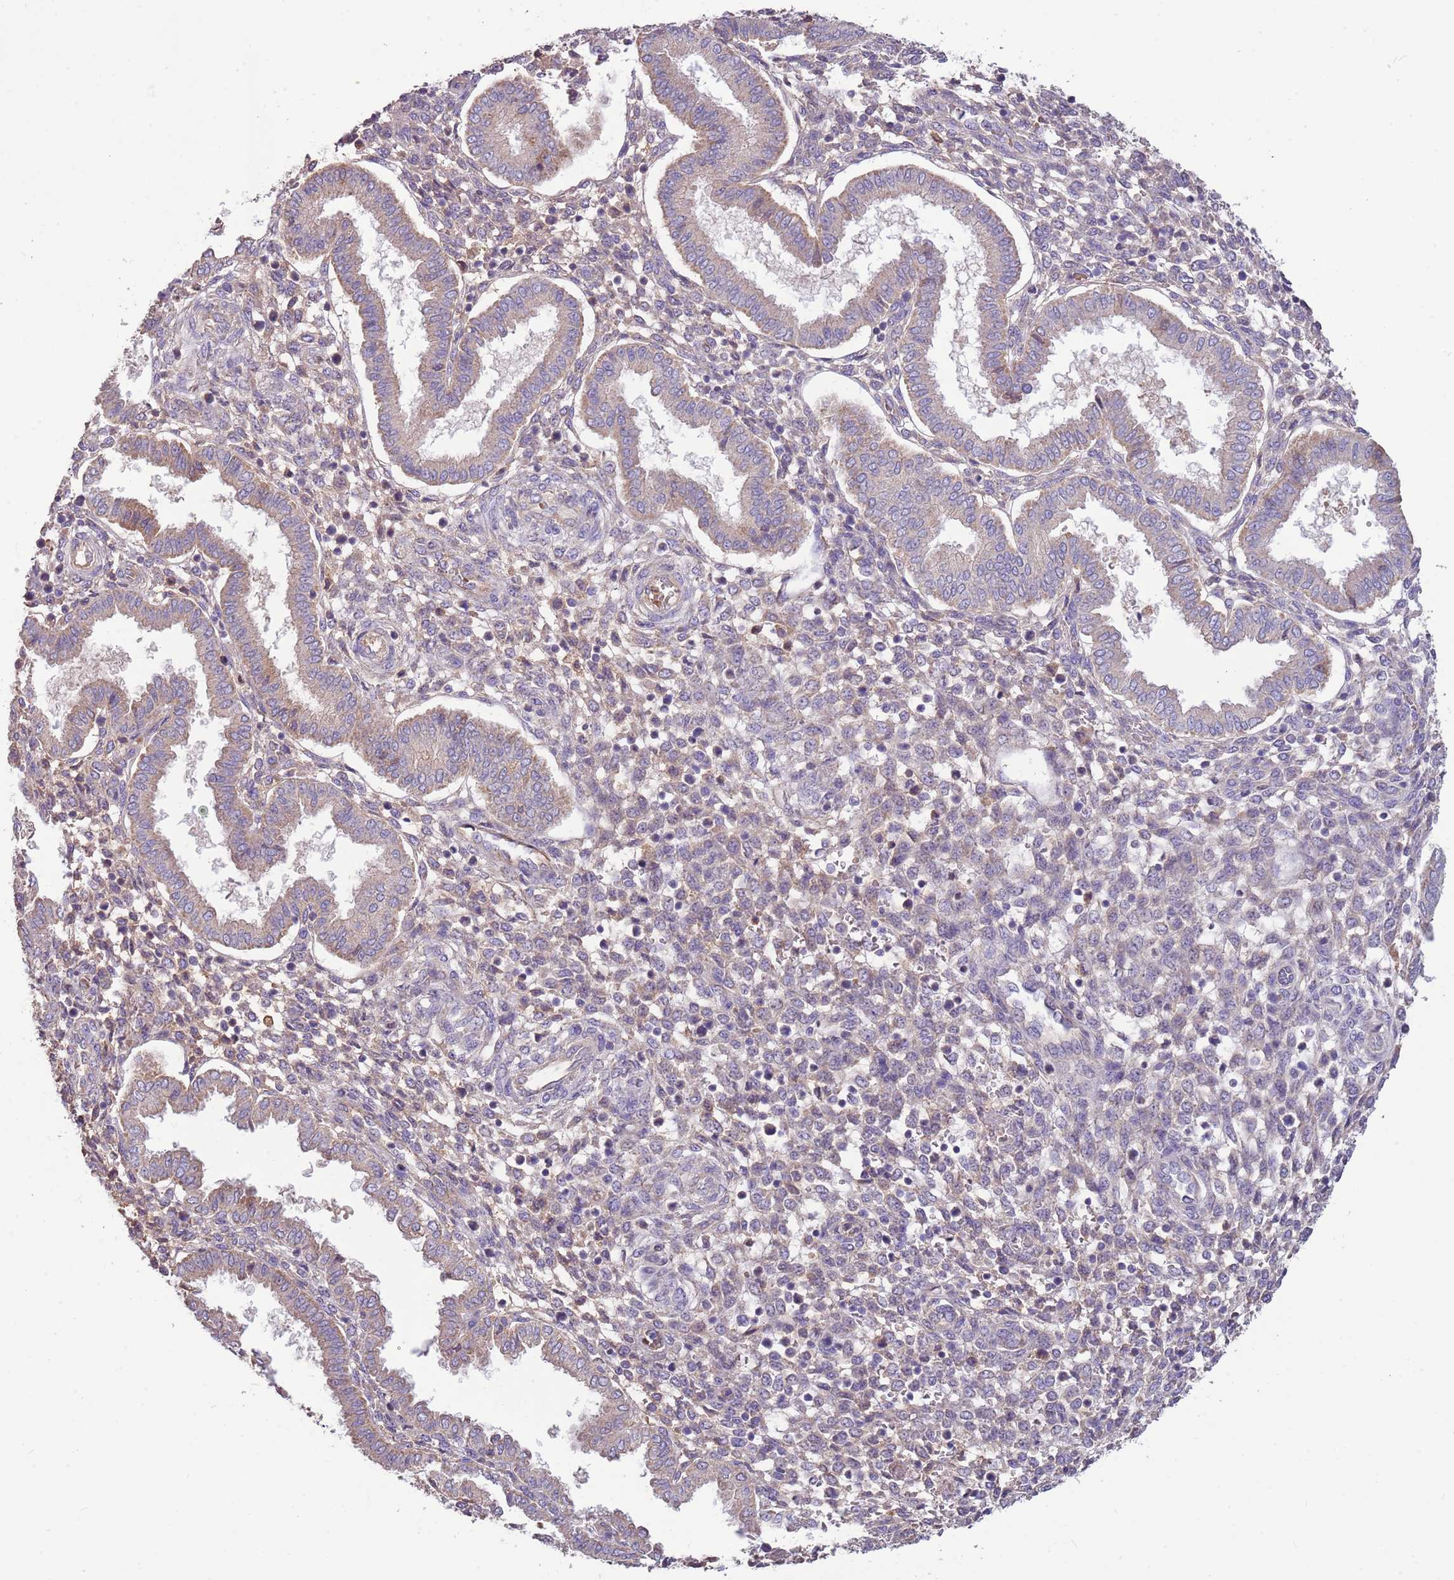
{"staining": {"intensity": "negative", "quantity": "none", "location": "none"}, "tissue": "endometrium", "cell_type": "Cells in endometrial stroma", "image_type": "normal", "snomed": [{"axis": "morphology", "description": "Normal tissue, NOS"}, {"axis": "topography", "description": "Endometrium"}], "caption": "A high-resolution histopathology image shows immunohistochemistry (IHC) staining of benign endometrium, which displays no significant positivity in cells in endometrial stroma. (DAB immunohistochemistry (IHC), high magnification).", "gene": "TRMO", "patient": {"sex": "female", "age": 24}}